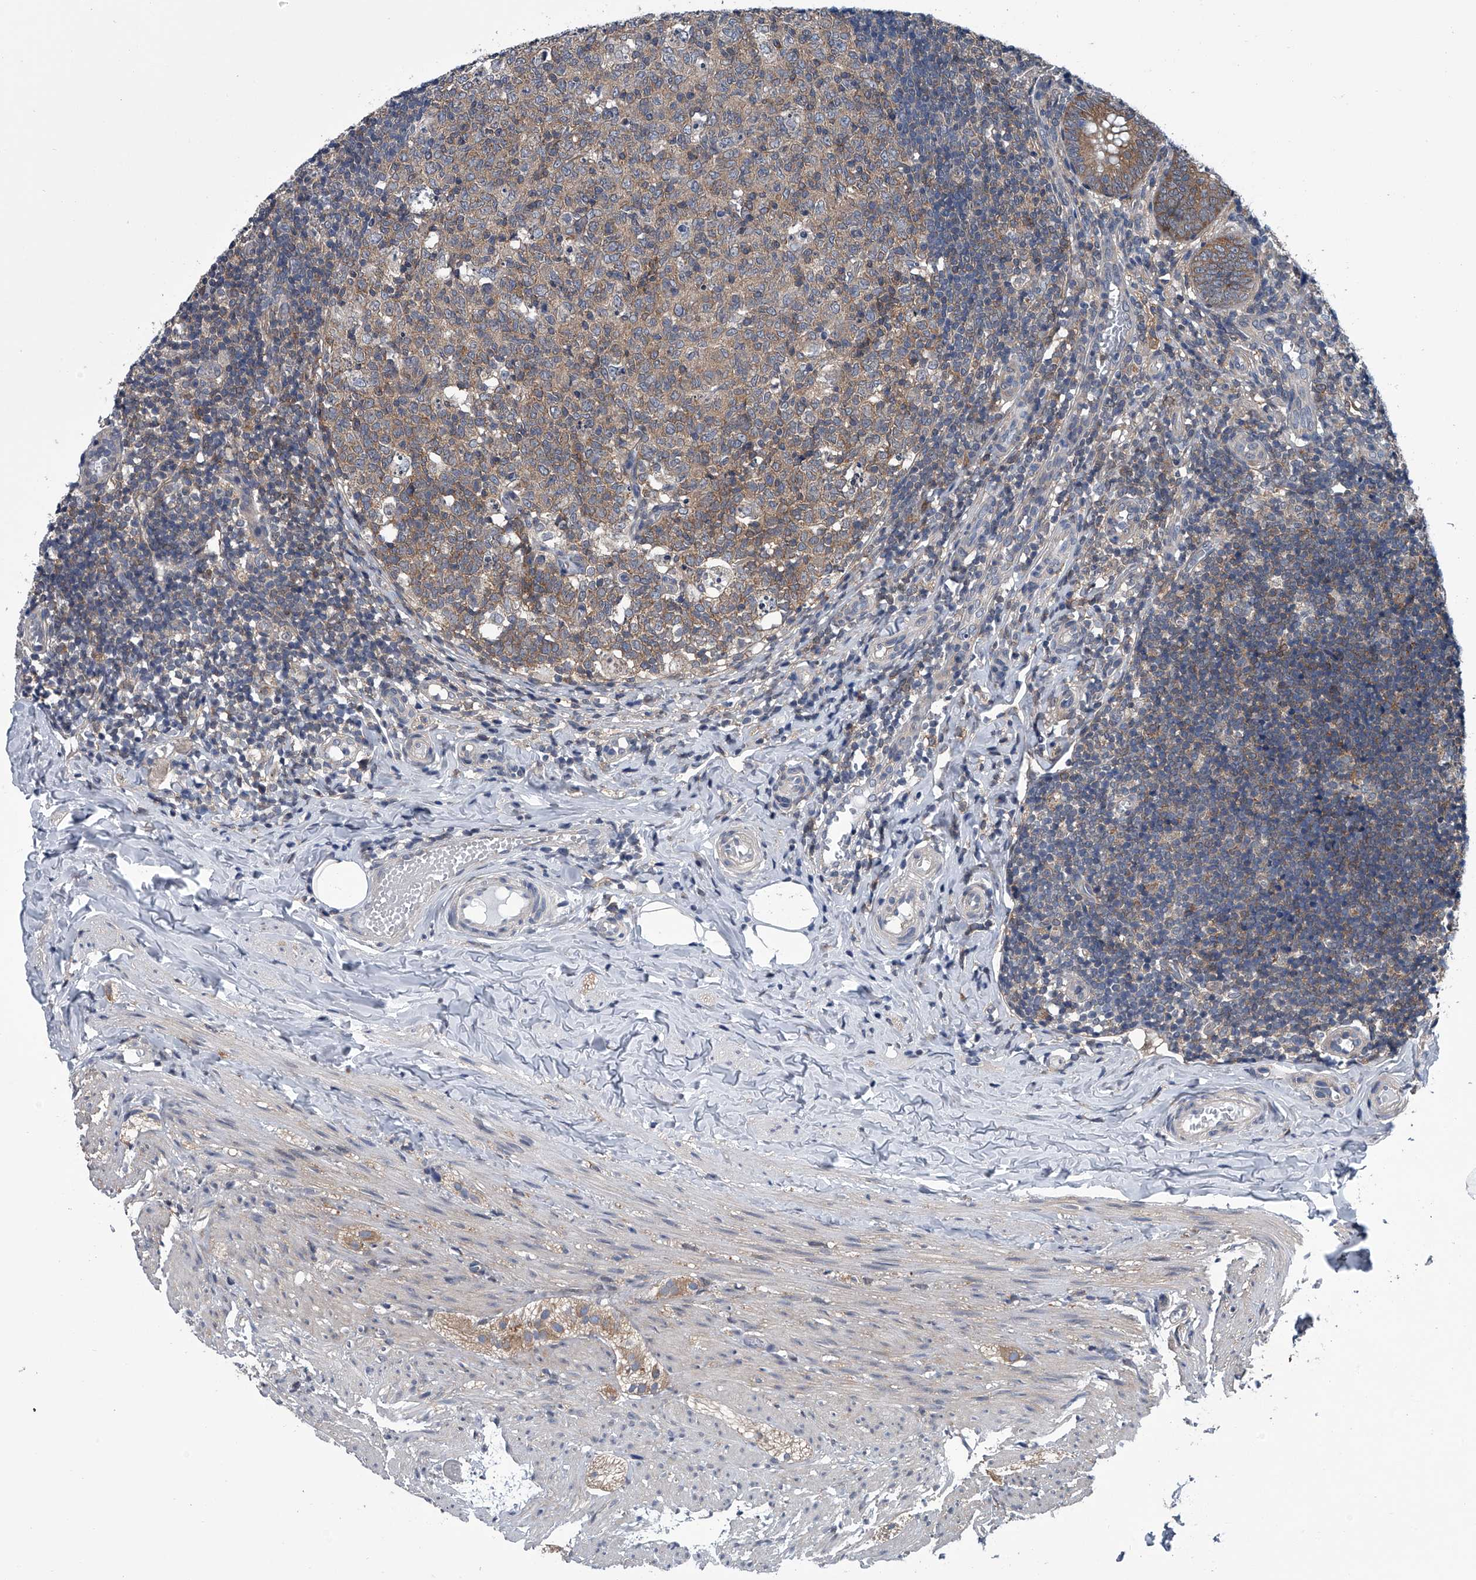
{"staining": {"intensity": "moderate", "quantity": ">75%", "location": "cytoplasmic/membranous"}, "tissue": "appendix", "cell_type": "Glandular cells", "image_type": "normal", "snomed": [{"axis": "morphology", "description": "Normal tissue, NOS"}, {"axis": "topography", "description": "Appendix"}], "caption": "IHC (DAB (3,3'-diaminobenzidine)) staining of normal human appendix demonstrates moderate cytoplasmic/membranous protein staining in about >75% of glandular cells.", "gene": "PPP2R5D", "patient": {"sex": "male", "age": 8}}